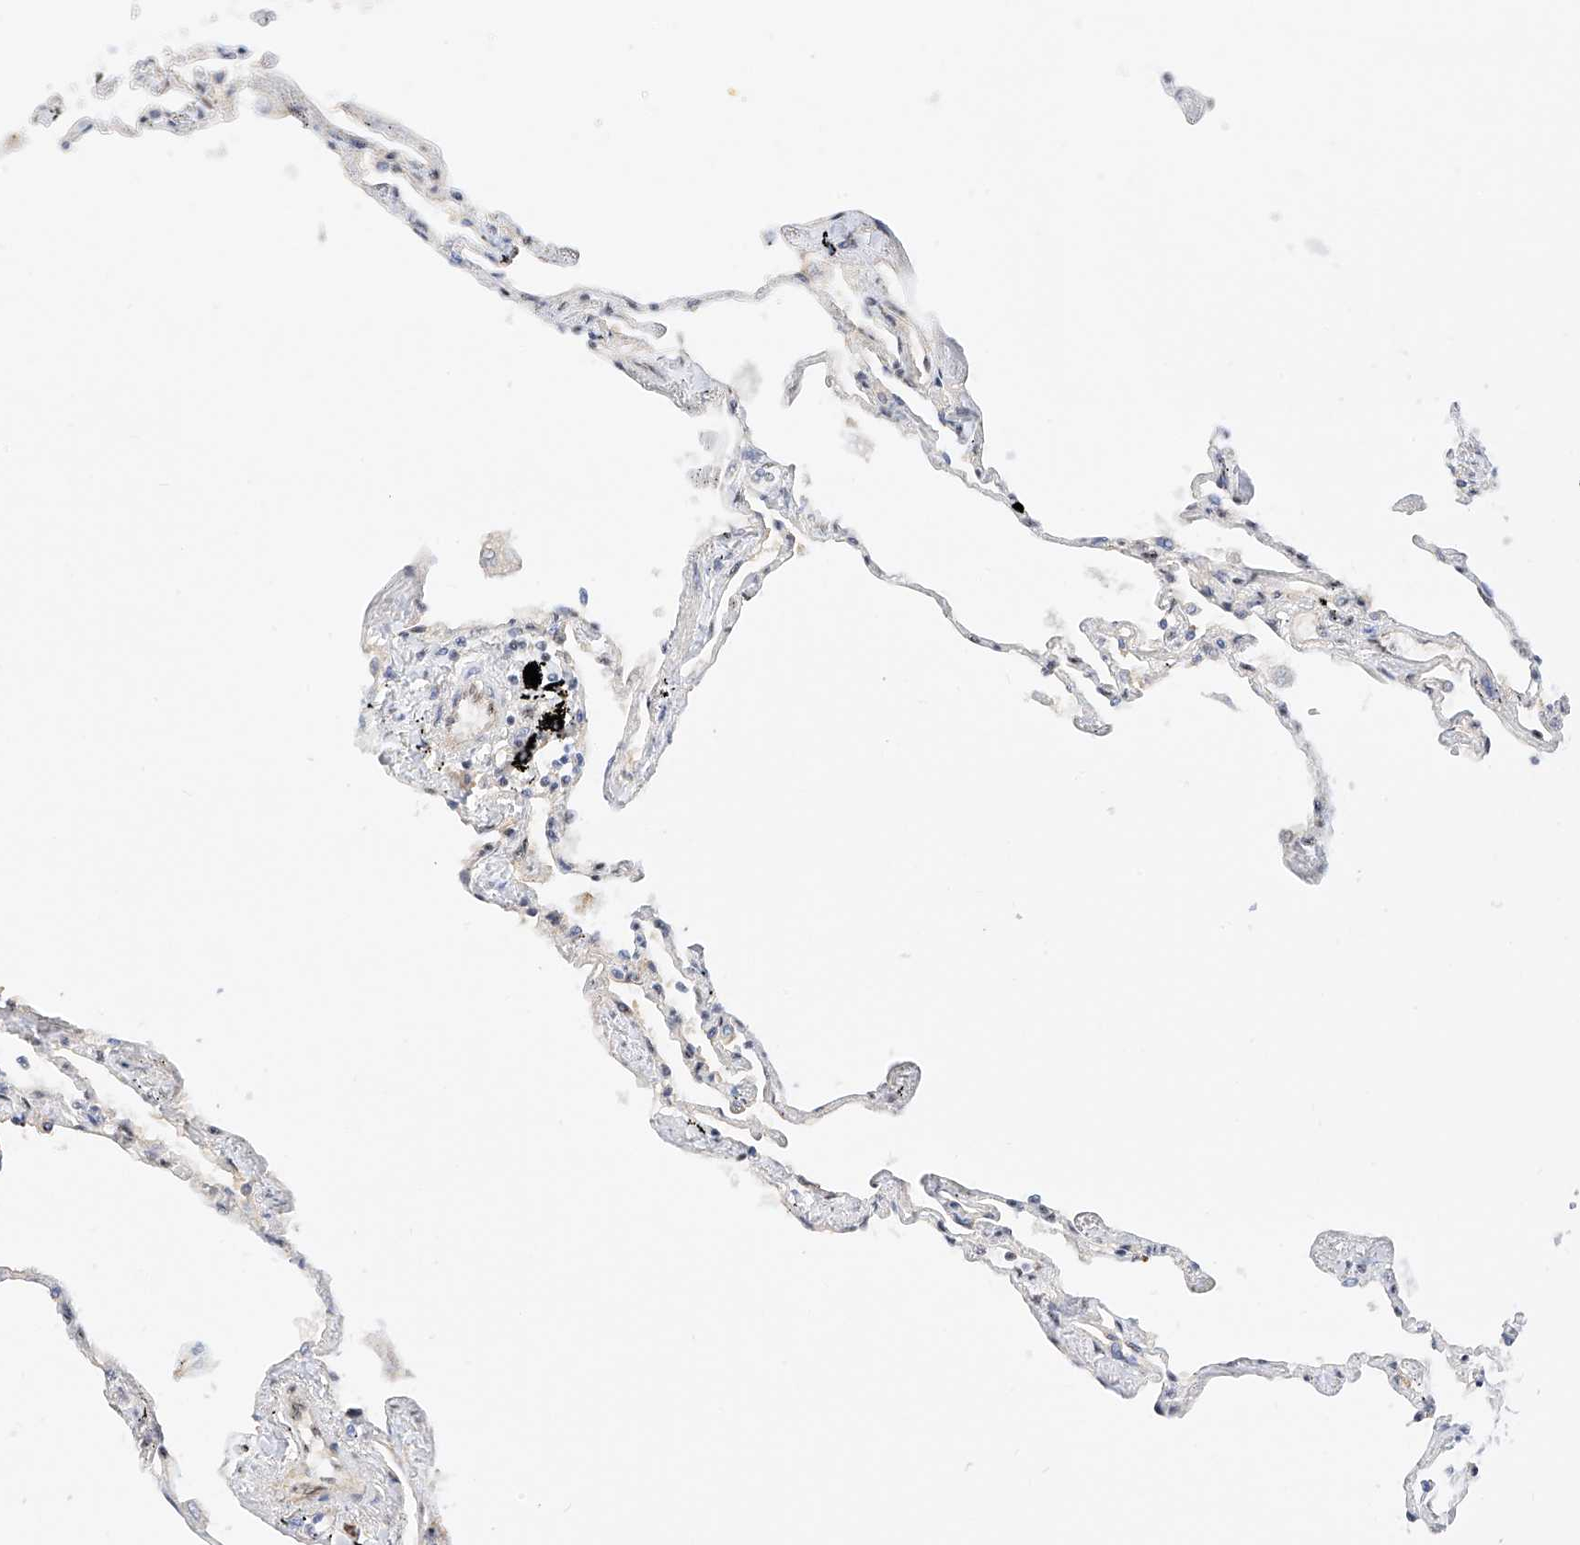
{"staining": {"intensity": "moderate", "quantity": "<25%", "location": "nuclear"}, "tissue": "lung", "cell_type": "Alveolar cells", "image_type": "normal", "snomed": [{"axis": "morphology", "description": "Normal tissue, NOS"}, {"axis": "topography", "description": "Lung"}], "caption": "This photomicrograph shows IHC staining of benign human lung, with low moderate nuclear positivity in approximately <25% of alveolar cells.", "gene": "ATXN7L2", "patient": {"sex": "female", "age": 67}}